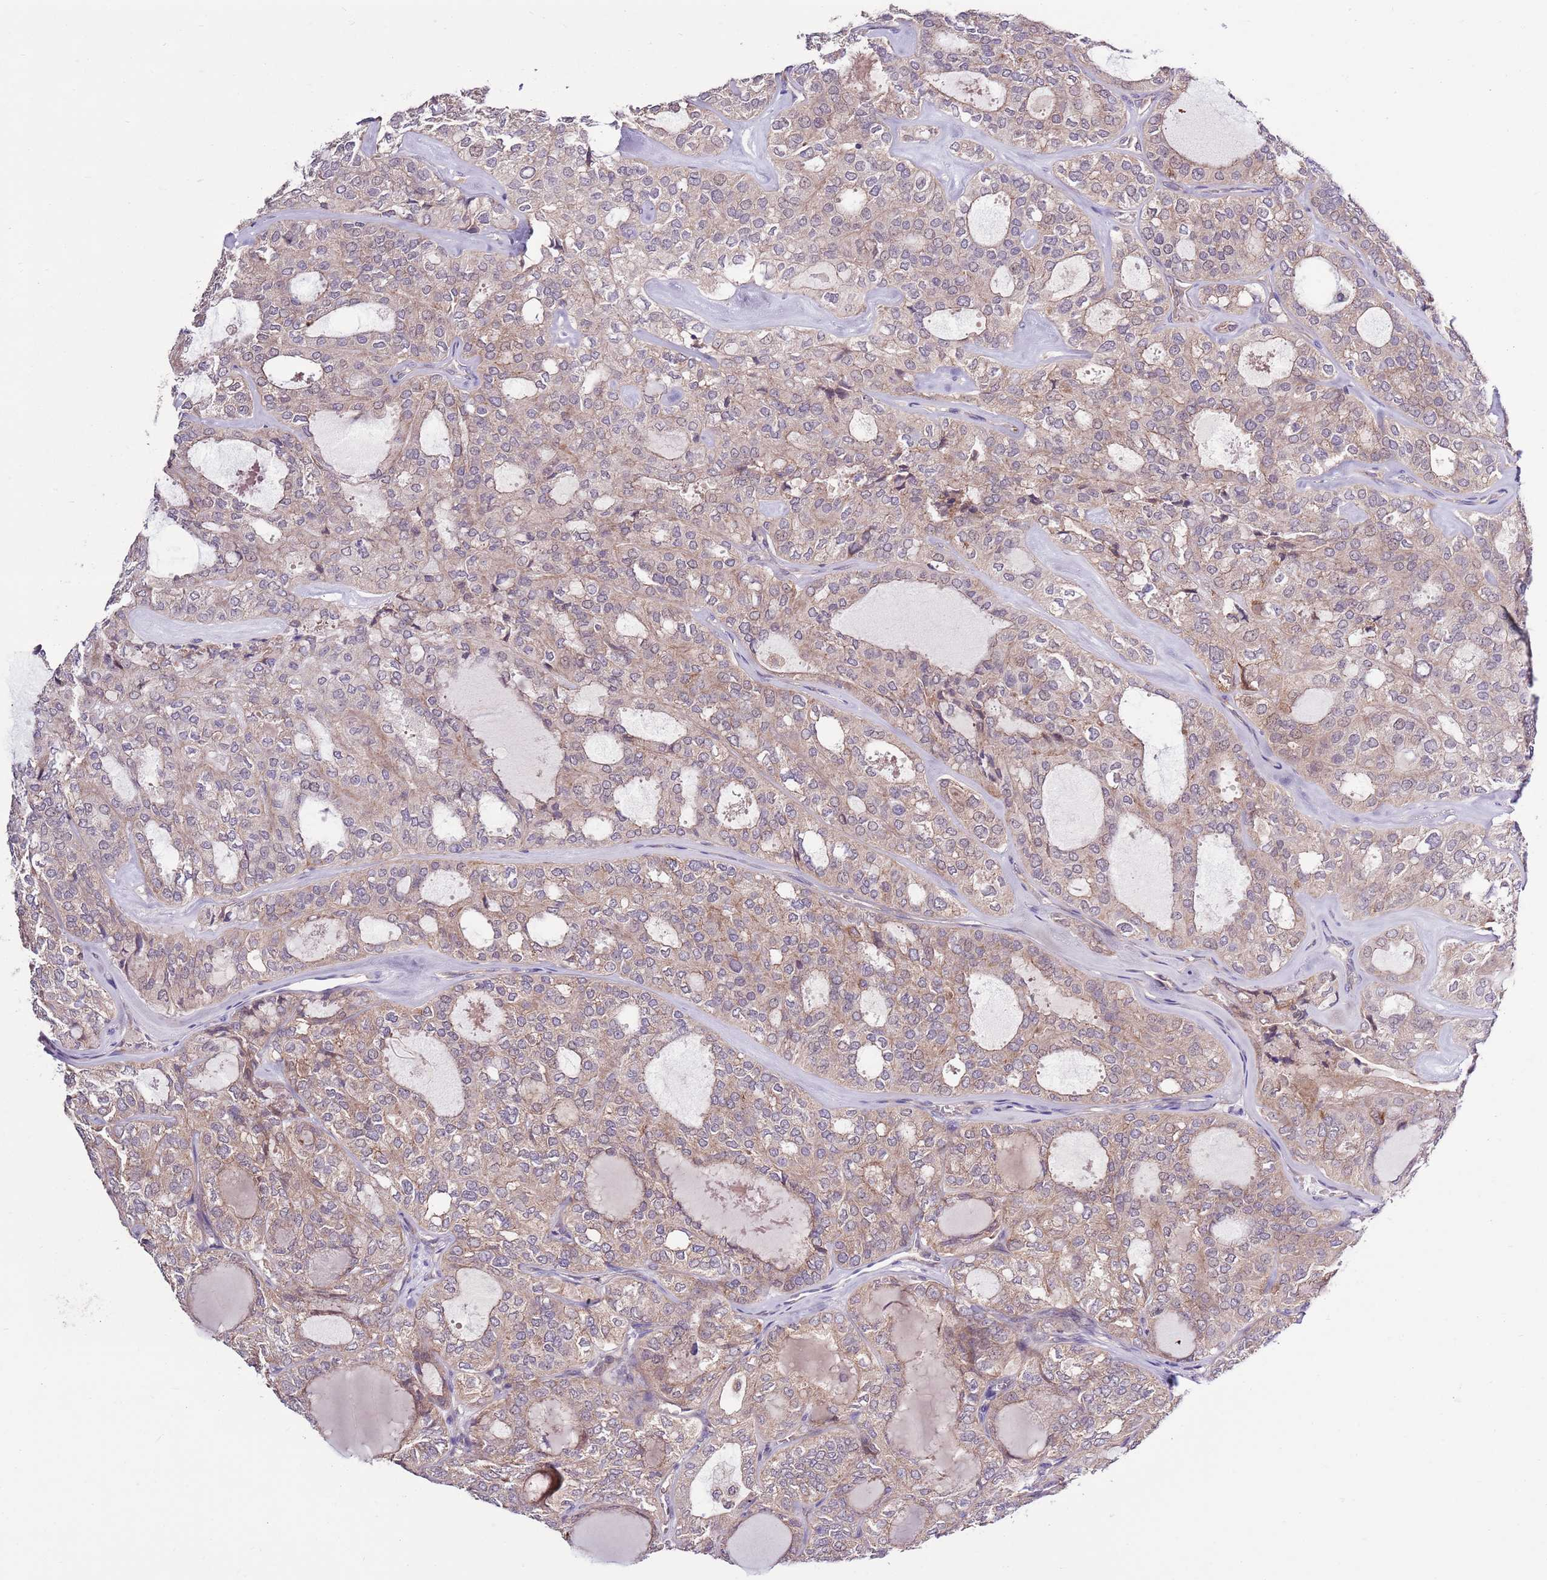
{"staining": {"intensity": "weak", "quantity": ">75%", "location": "cytoplasmic/membranous"}, "tissue": "thyroid cancer", "cell_type": "Tumor cells", "image_type": "cancer", "snomed": [{"axis": "morphology", "description": "Follicular adenoma carcinoma, NOS"}, {"axis": "topography", "description": "Thyroid gland"}], "caption": "Immunohistochemistry (IHC) (DAB) staining of human thyroid follicular adenoma carcinoma reveals weak cytoplasmic/membranous protein staining in approximately >75% of tumor cells.", "gene": "SMG1", "patient": {"sex": "male", "age": 75}}